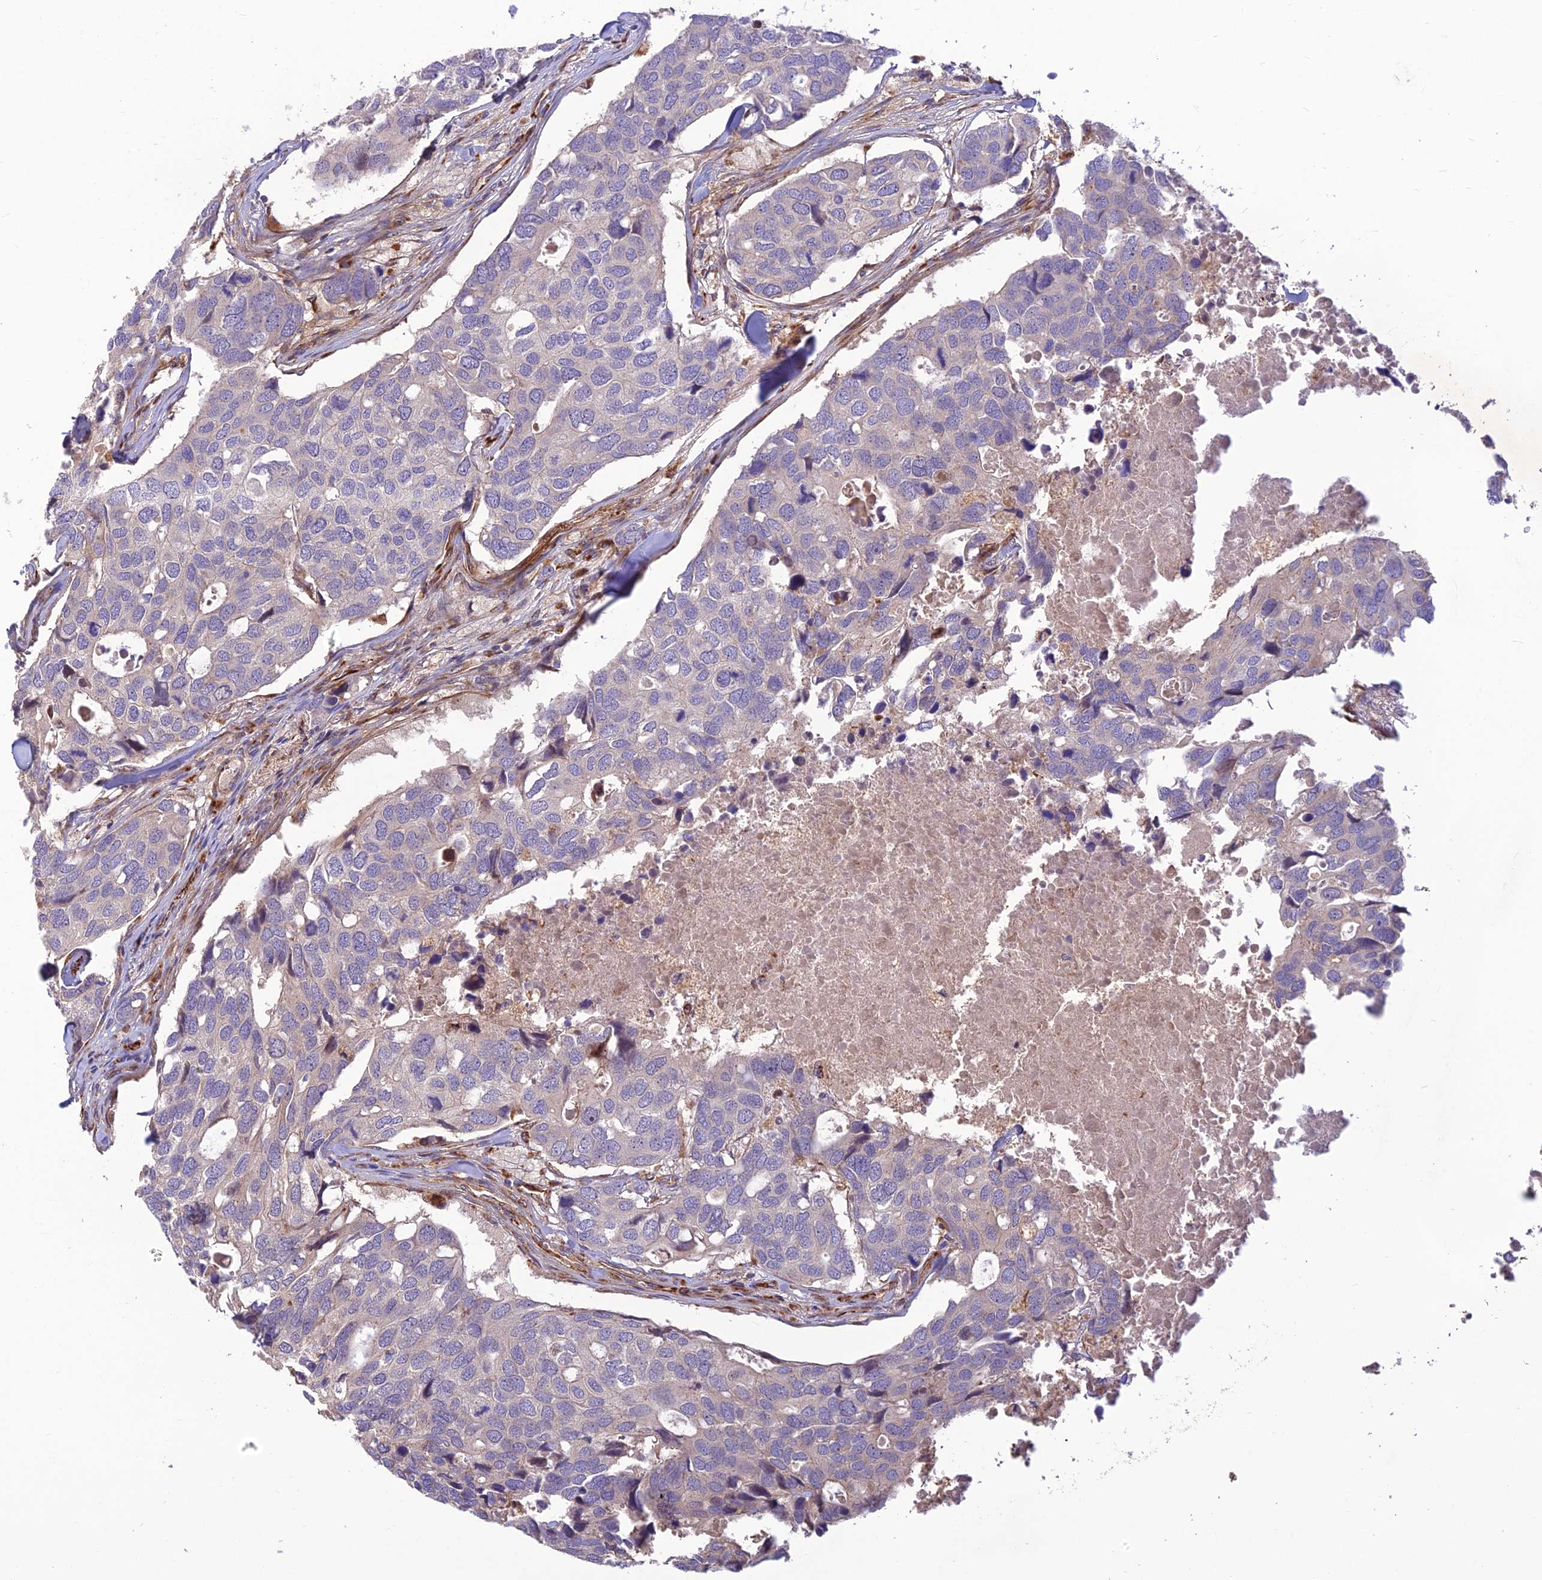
{"staining": {"intensity": "negative", "quantity": "none", "location": "none"}, "tissue": "breast cancer", "cell_type": "Tumor cells", "image_type": "cancer", "snomed": [{"axis": "morphology", "description": "Duct carcinoma"}, {"axis": "topography", "description": "Breast"}], "caption": "Immunohistochemistry (IHC) image of breast cancer stained for a protein (brown), which demonstrates no expression in tumor cells. Nuclei are stained in blue.", "gene": "ST8SIA5", "patient": {"sex": "female", "age": 83}}